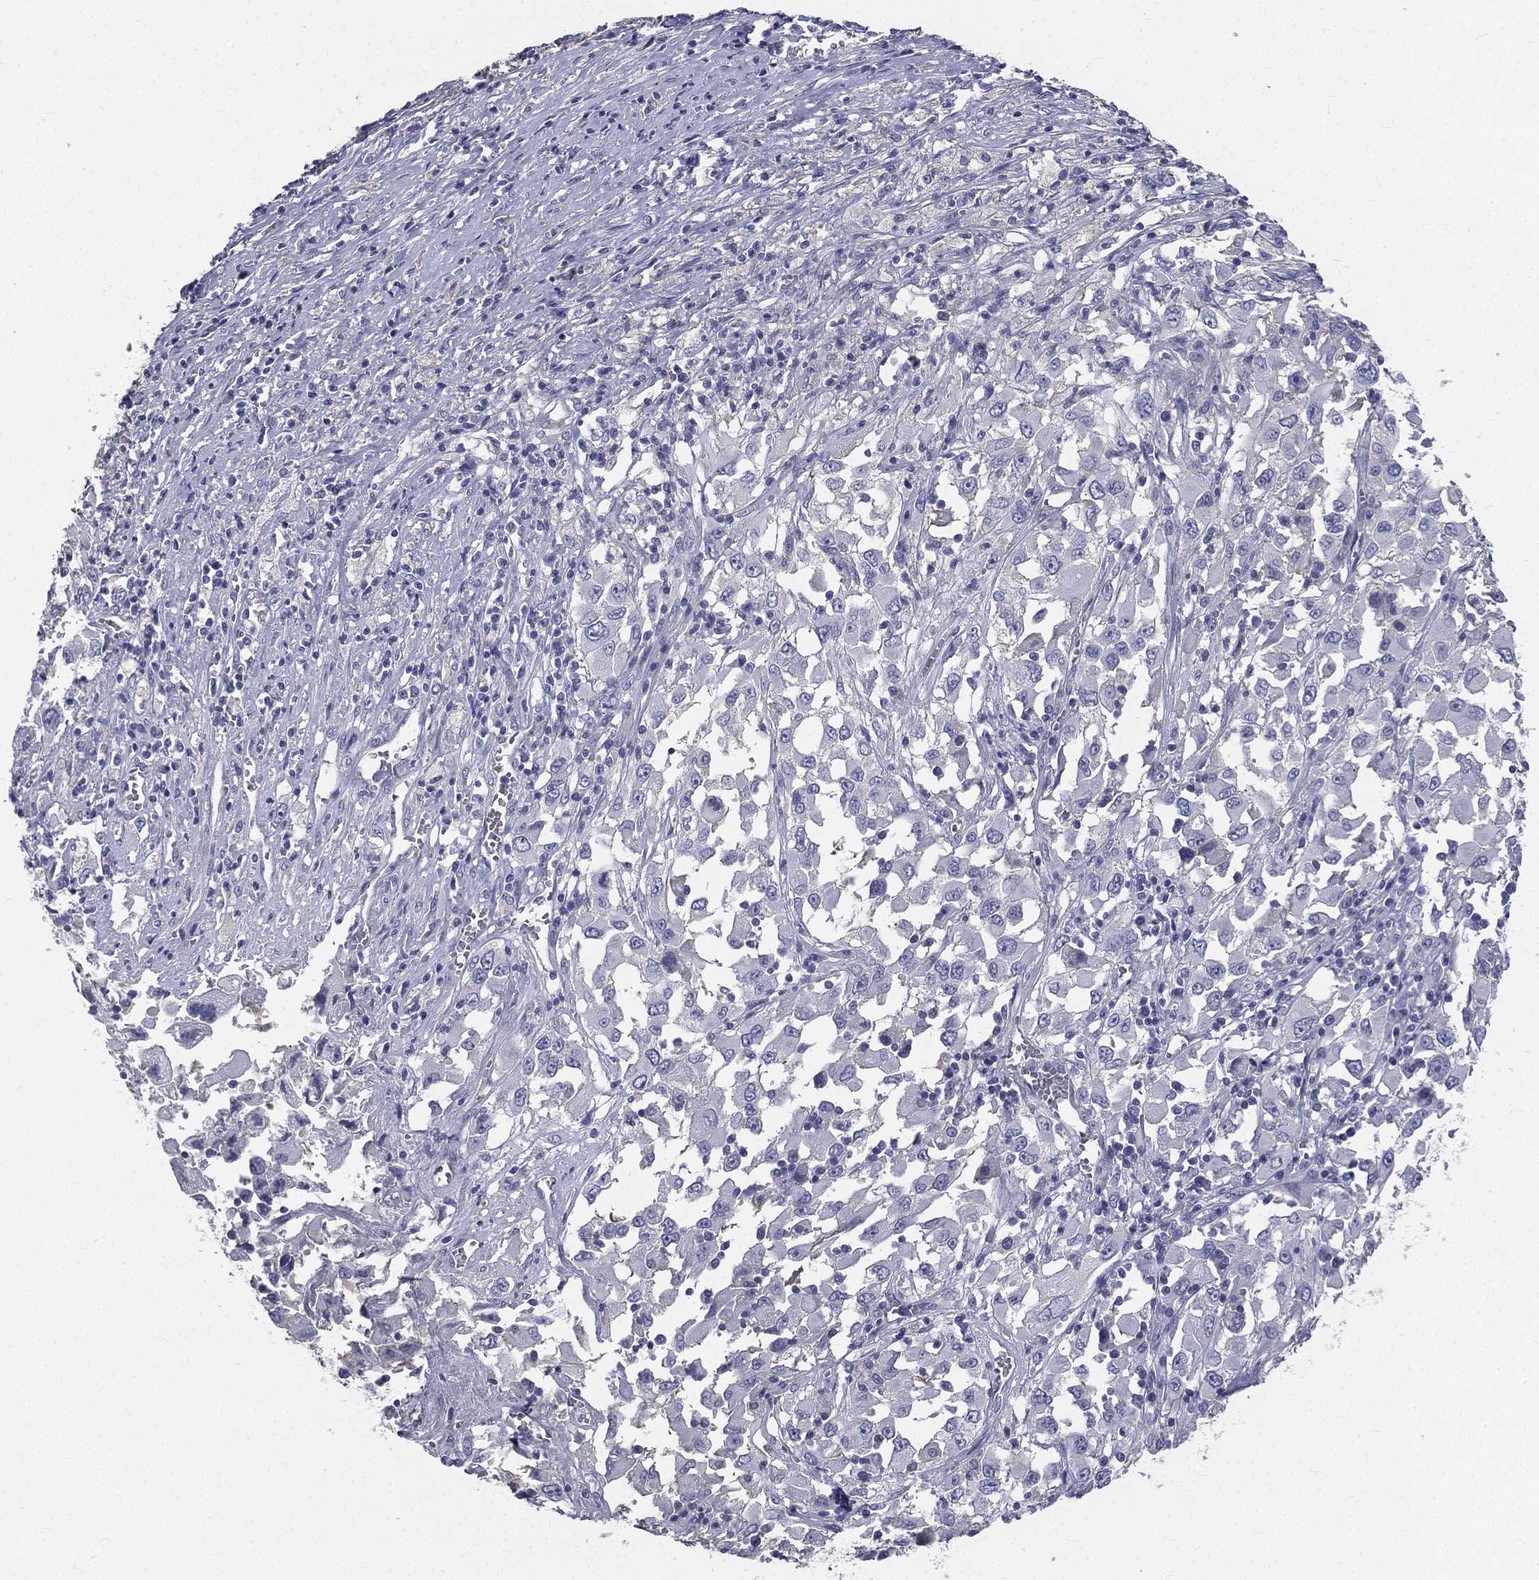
{"staining": {"intensity": "negative", "quantity": "none", "location": "none"}, "tissue": "melanoma", "cell_type": "Tumor cells", "image_type": "cancer", "snomed": [{"axis": "morphology", "description": "Malignant melanoma, Metastatic site"}, {"axis": "topography", "description": "Soft tissue"}], "caption": "DAB (3,3'-diaminobenzidine) immunohistochemical staining of human malignant melanoma (metastatic site) displays no significant expression in tumor cells.", "gene": "MUC13", "patient": {"sex": "male", "age": 50}}